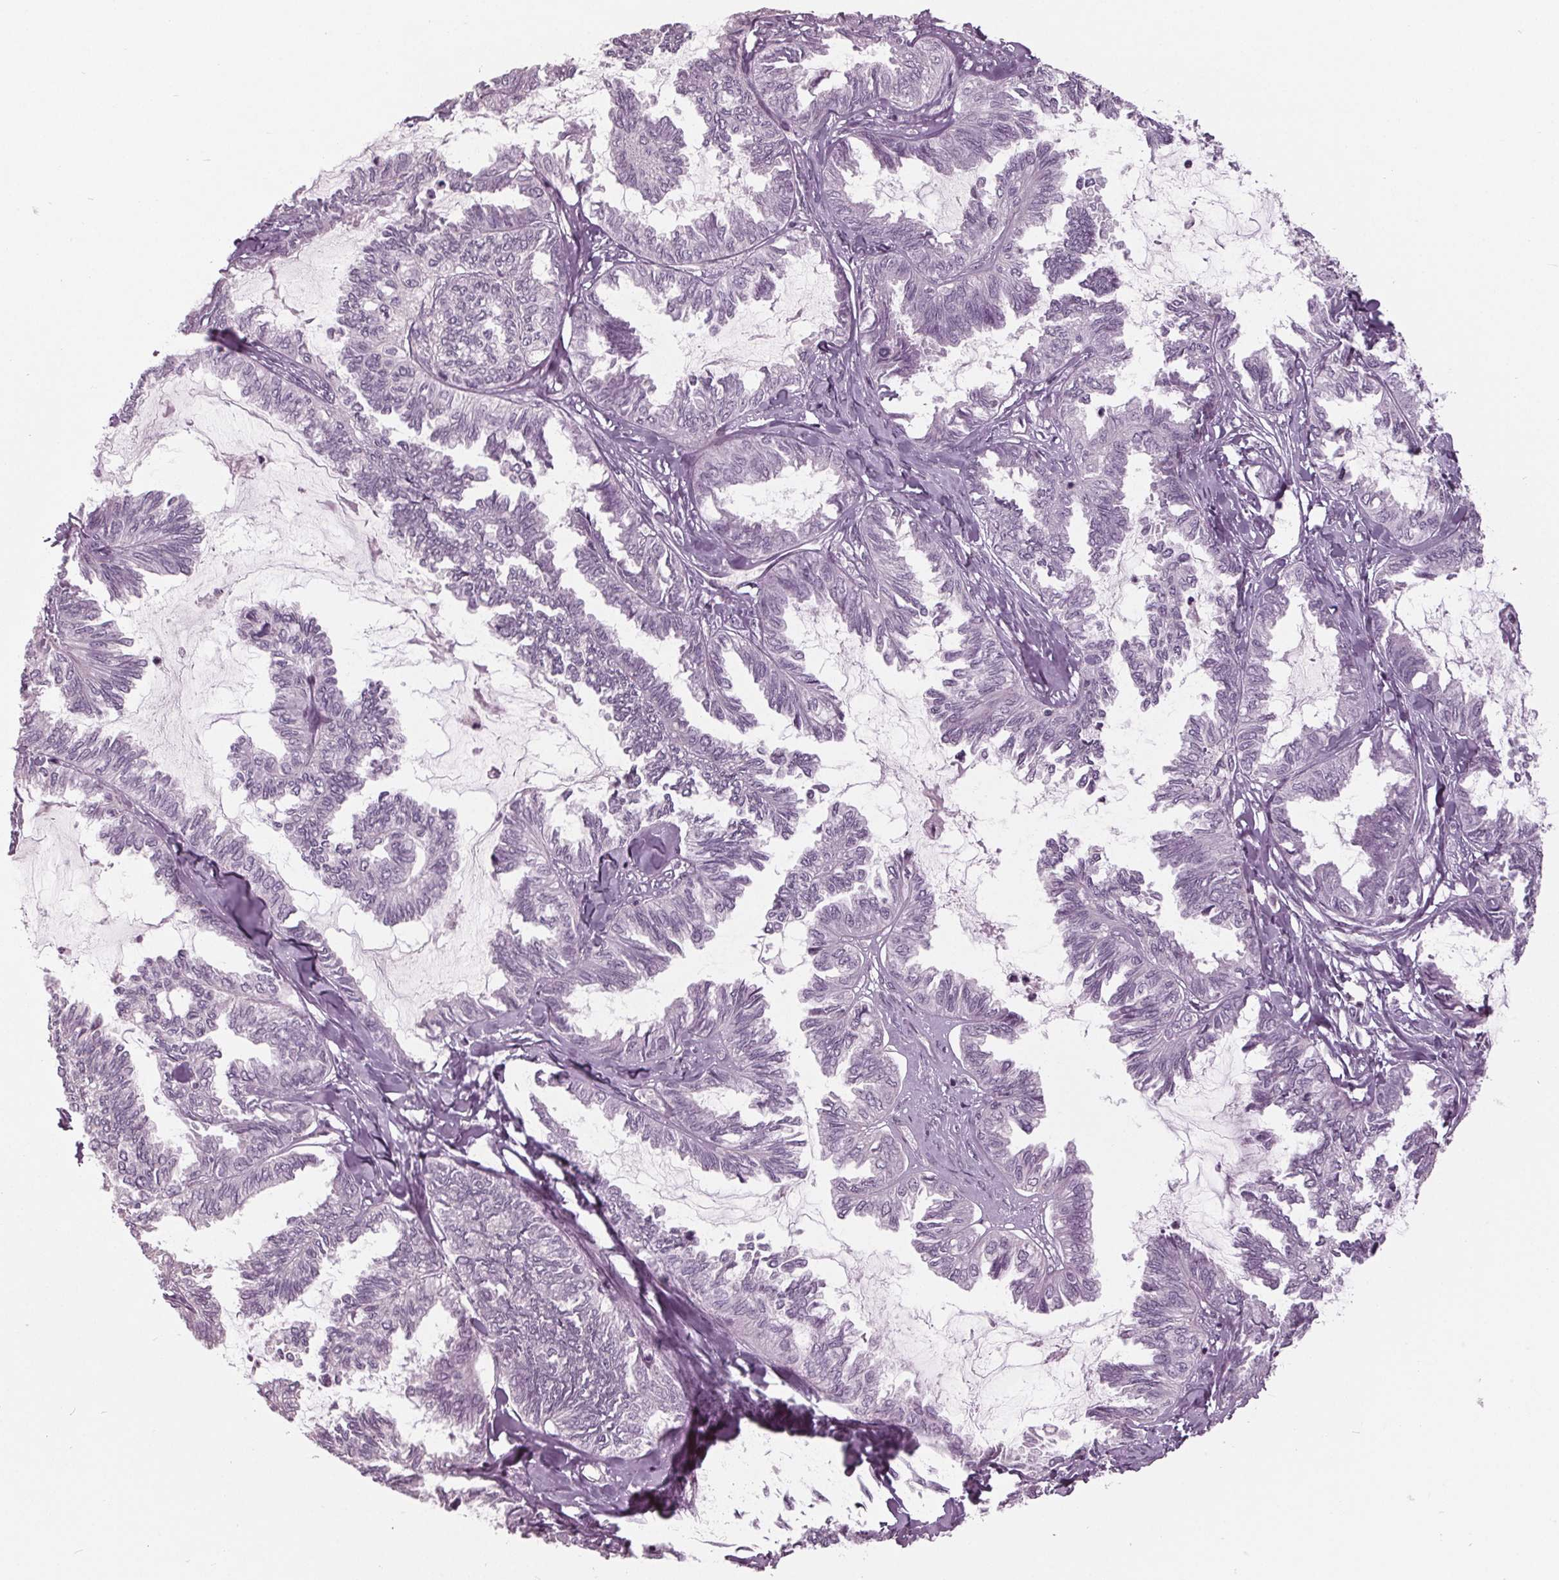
{"staining": {"intensity": "negative", "quantity": "none", "location": "none"}, "tissue": "ovarian cancer", "cell_type": "Tumor cells", "image_type": "cancer", "snomed": [{"axis": "morphology", "description": "Carcinoma, endometroid"}, {"axis": "topography", "description": "Ovary"}], "caption": "This is an immunohistochemistry (IHC) micrograph of human endometroid carcinoma (ovarian). There is no positivity in tumor cells.", "gene": "TNNC2", "patient": {"sex": "female", "age": 70}}